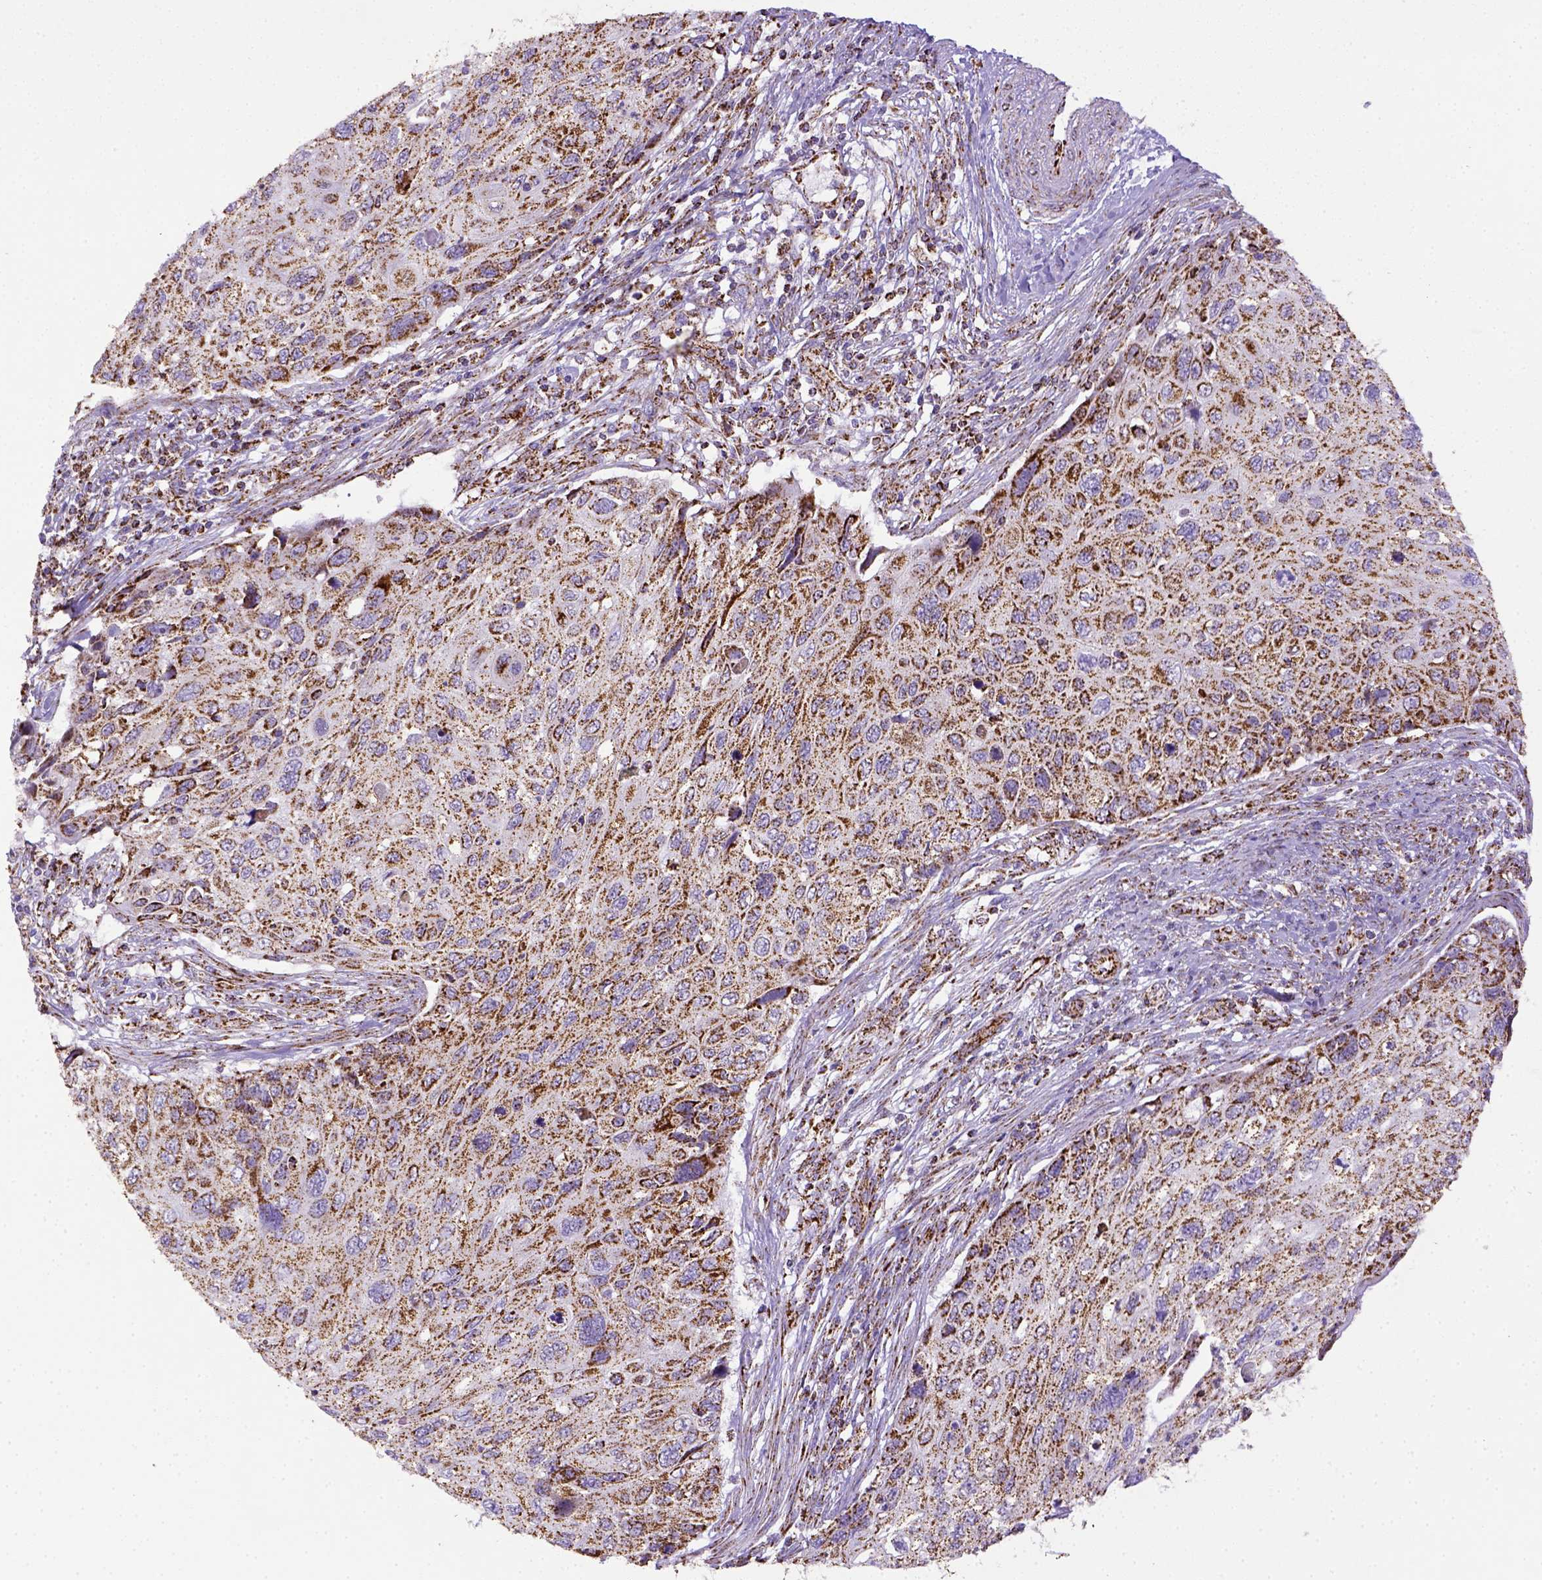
{"staining": {"intensity": "strong", "quantity": ">75%", "location": "cytoplasmic/membranous"}, "tissue": "cervical cancer", "cell_type": "Tumor cells", "image_type": "cancer", "snomed": [{"axis": "morphology", "description": "Squamous cell carcinoma, NOS"}, {"axis": "topography", "description": "Cervix"}], "caption": "Immunohistochemical staining of cervical squamous cell carcinoma shows high levels of strong cytoplasmic/membranous protein staining in about >75% of tumor cells. Immunohistochemistry (ihc) stains the protein in brown and the nuclei are stained blue.", "gene": "MT-CO1", "patient": {"sex": "female", "age": 70}}